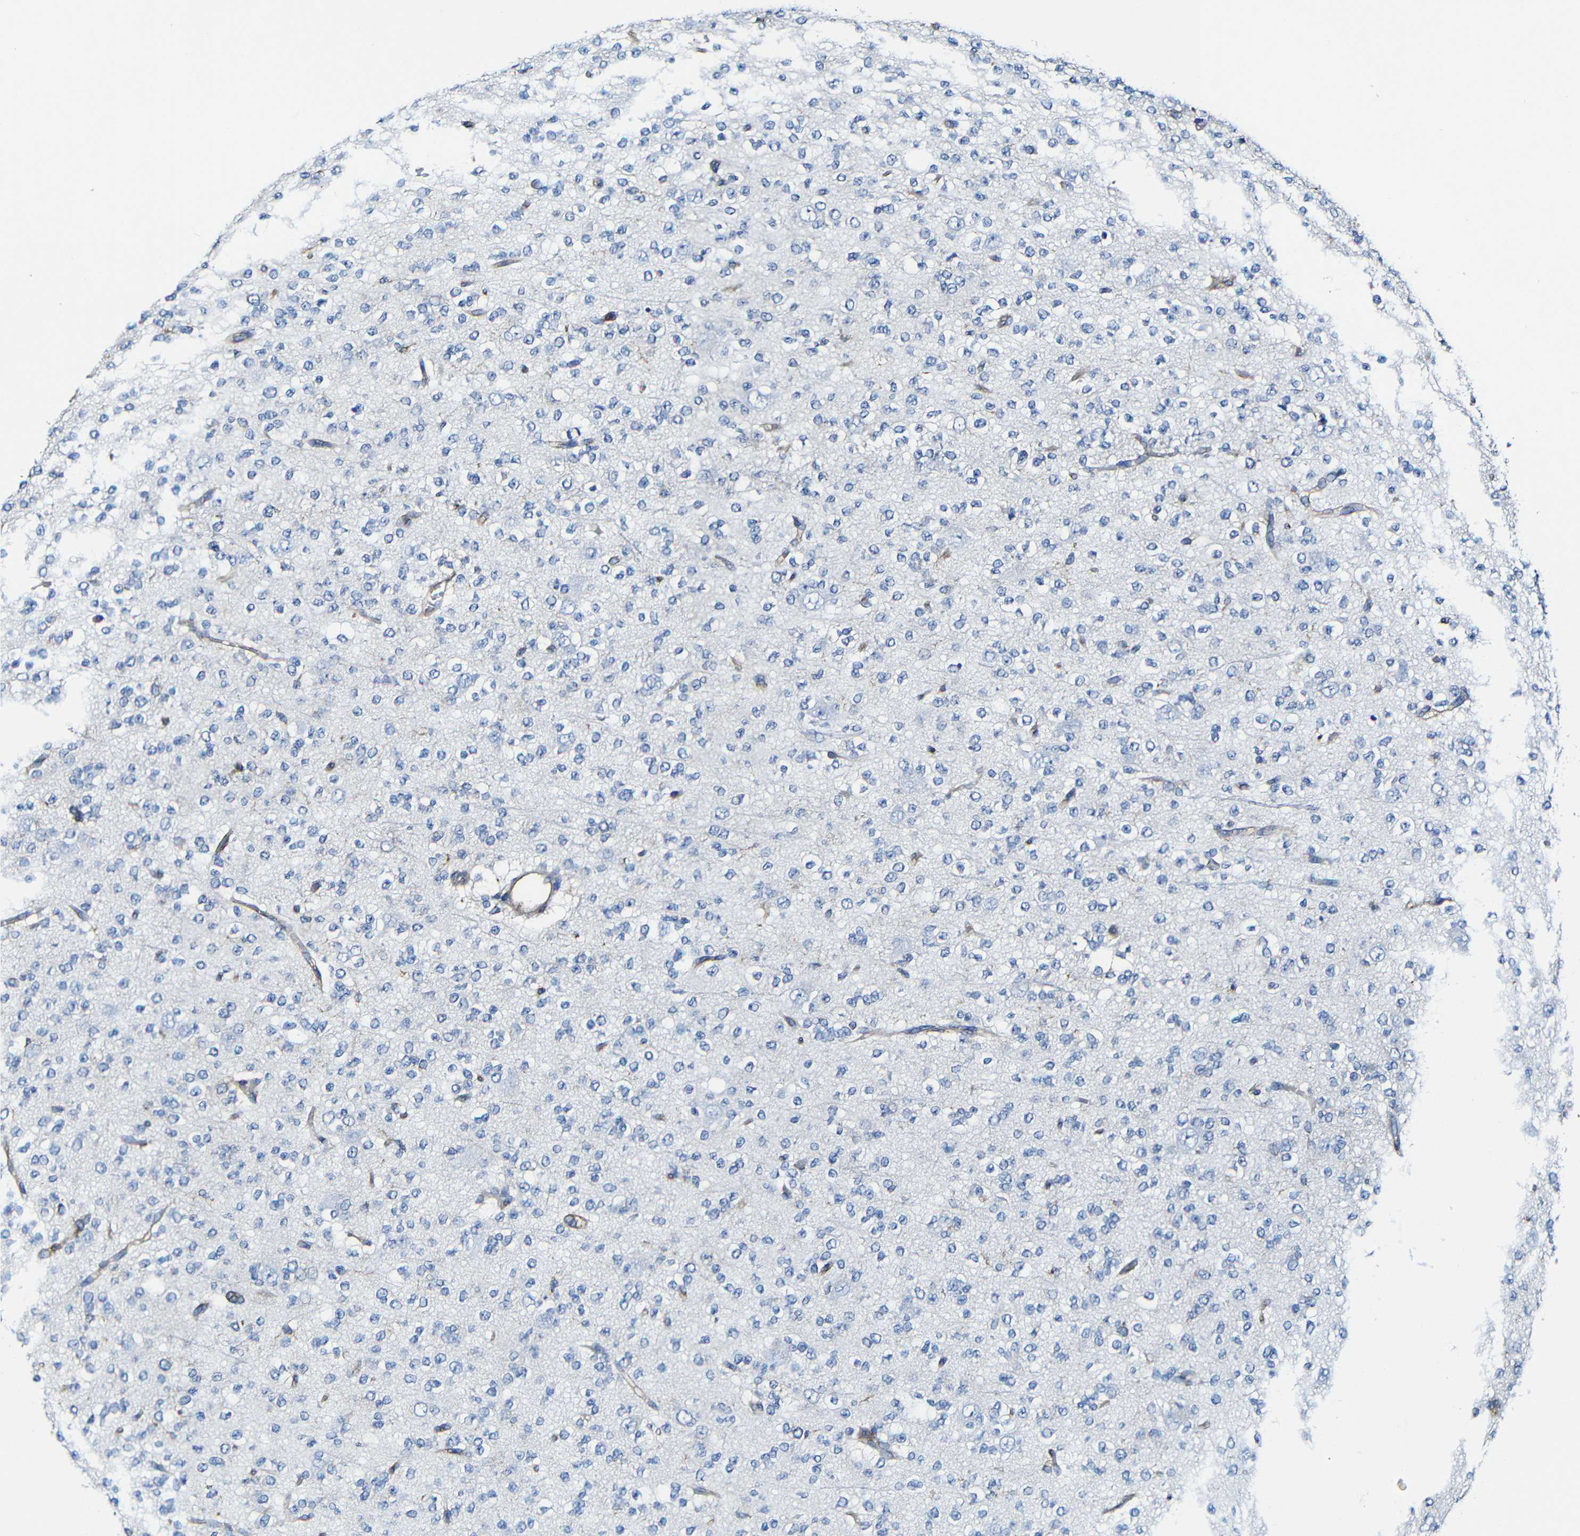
{"staining": {"intensity": "negative", "quantity": "none", "location": "none"}, "tissue": "glioma", "cell_type": "Tumor cells", "image_type": "cancer", "snomed": [{"axis": "morphology", "description": "Glioma, malignant, Low grade"}, {"axis": "topography", "description": "Brain"}], "caption": "IHC histopathology image of neoplastic tissue: low-grade glioma (malignant) stained with DAB shows no significant protein positivity in tumor cells.", "gene": "MSN", "patient": {"sex": "male", "age": 38}}